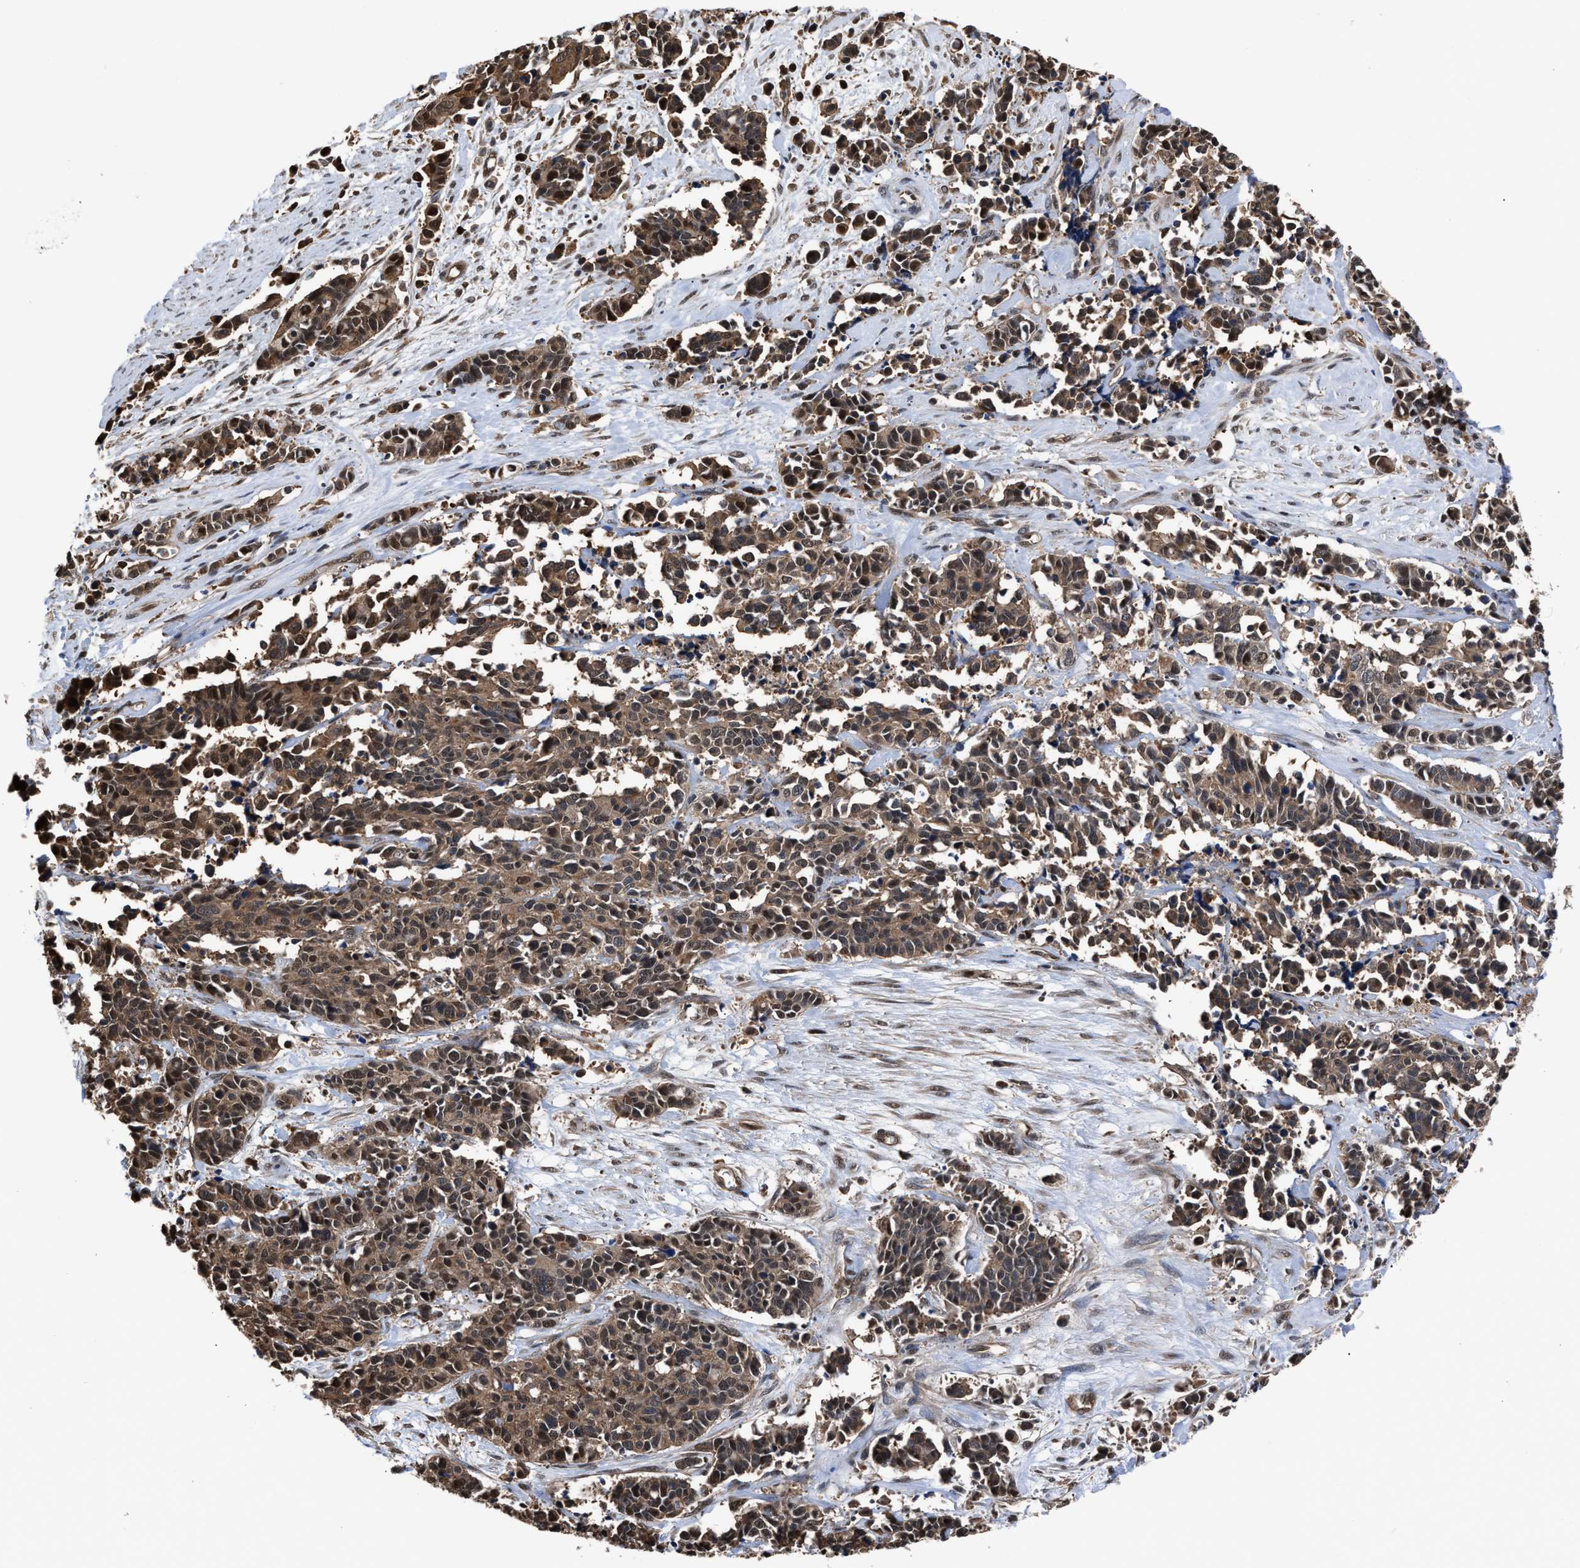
{"staining": {"intensity": "weak", "quantity": ">75%", "location": "cytoplasmic/membranous,nuclear"}, "tissue": "cervical cancer", "cell_type": "Tumor cells", "image_type": "cancer", "snomed": [{"axis": "morphology", "description": "Squamous cell carcinoma, NOS"}, {"axis": "topography", "description": "Cervix"}], "caption": "The immunohistochemical stain highlights weak cytoplasmic/membranous and nuclear expression in tumor cells of cervical squamous cell carcinoma tissue. (IHC, brightfield microscopy, high magnification).", "gene": "SCAI", "patient": {"sex": "female", "age": 35}}